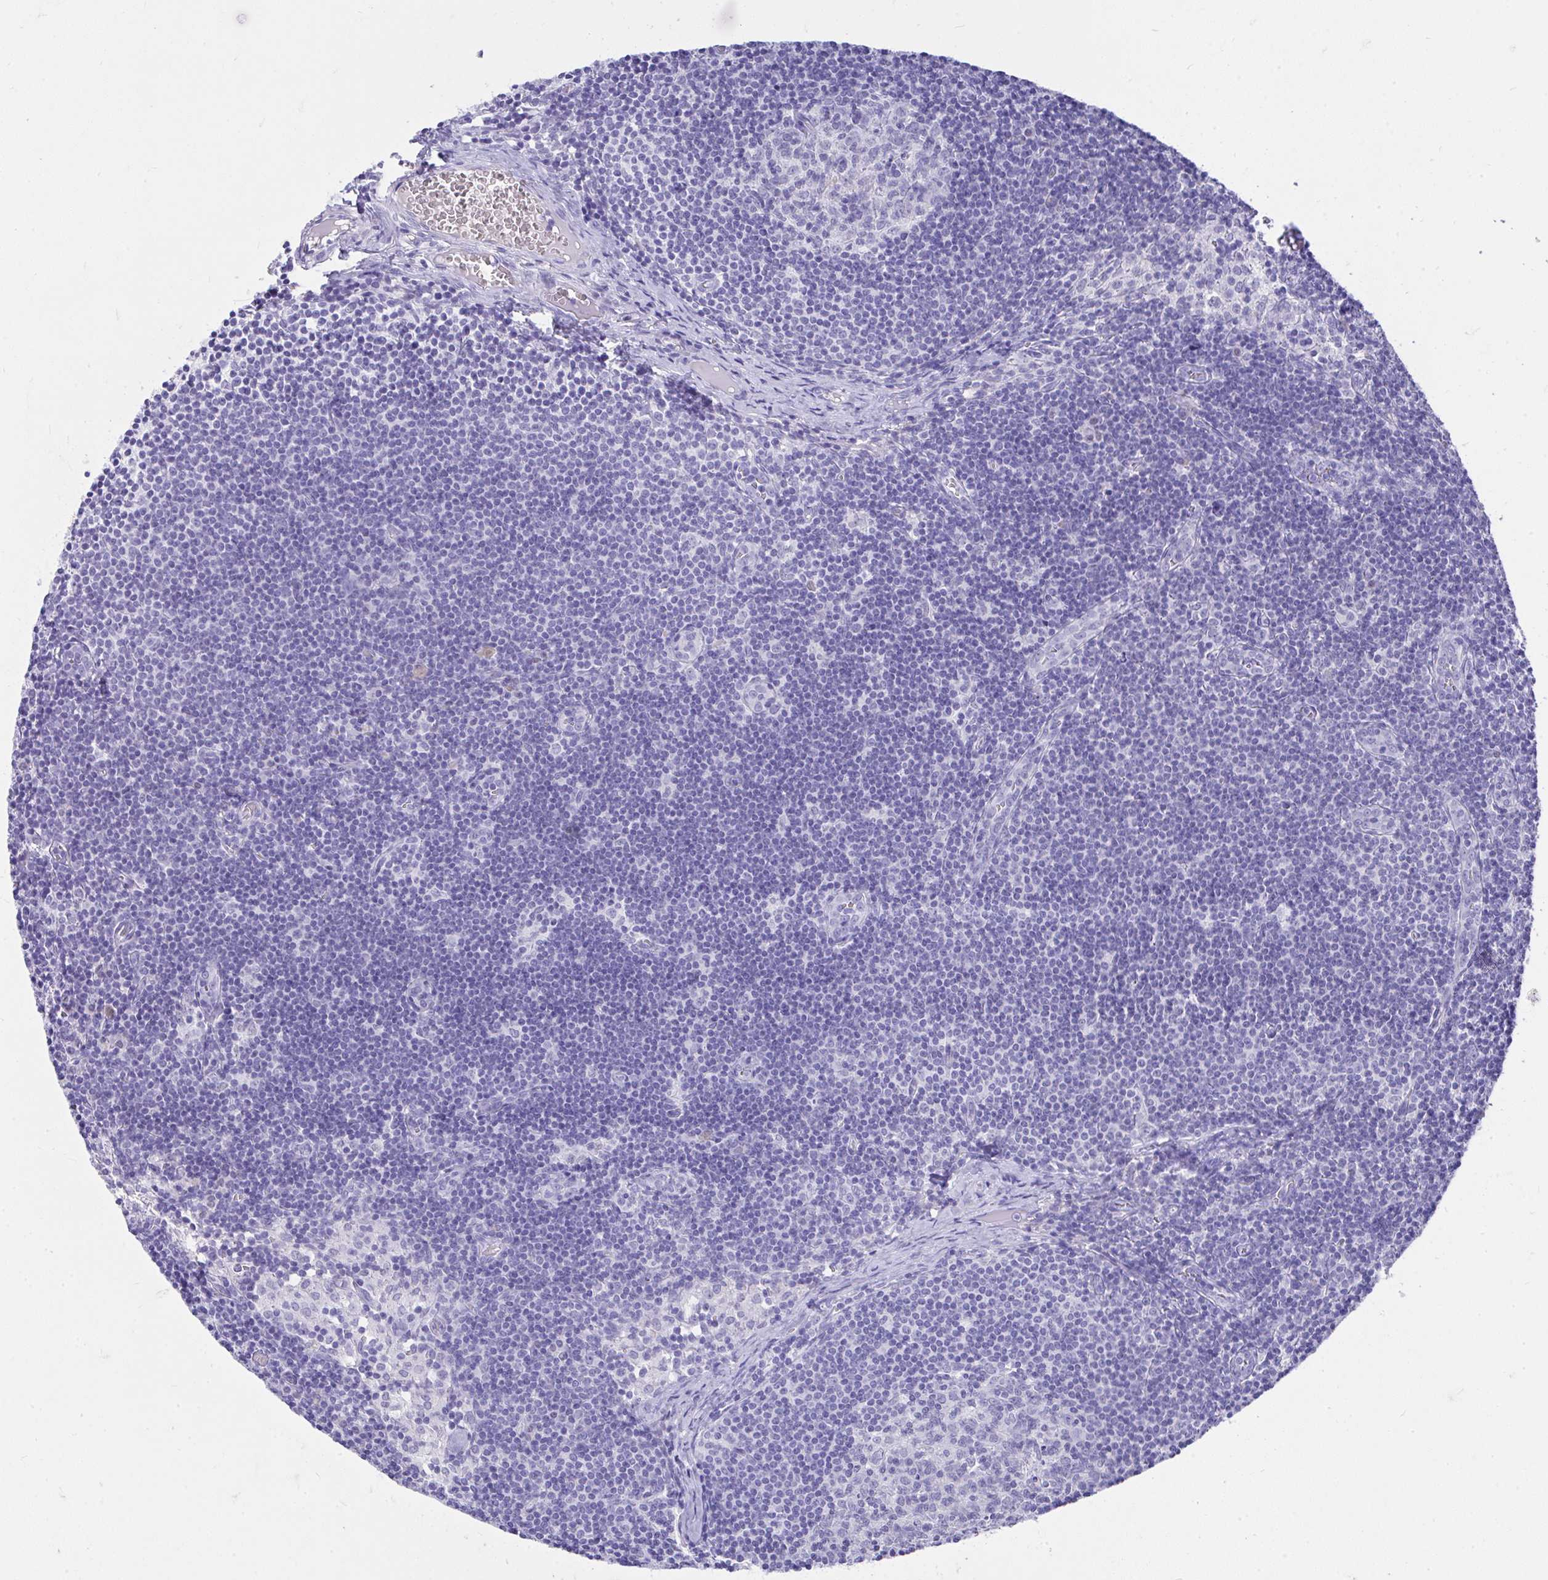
{"staining": {"intensity": "negative", "quantity": "none", "location": "none"}, "tissue": "lymph node", "cell_type": "Germinal center cells", "image_type": "normal", "snomed": [{"axis": "morphology", "description": "Normal tissue, NOS"}, {"axis": "topography", "description": "Lymph node"}], "caption": "Immunohistochemical staining of normal human lymph node displays no significant expression in germinal center cells. (DAB (3,3'-diaminobenzidine) immunohistochemistry (IHC), high magnification).", "gene": "MS4A12", "patient": {"sex": "female", "age": 31}}